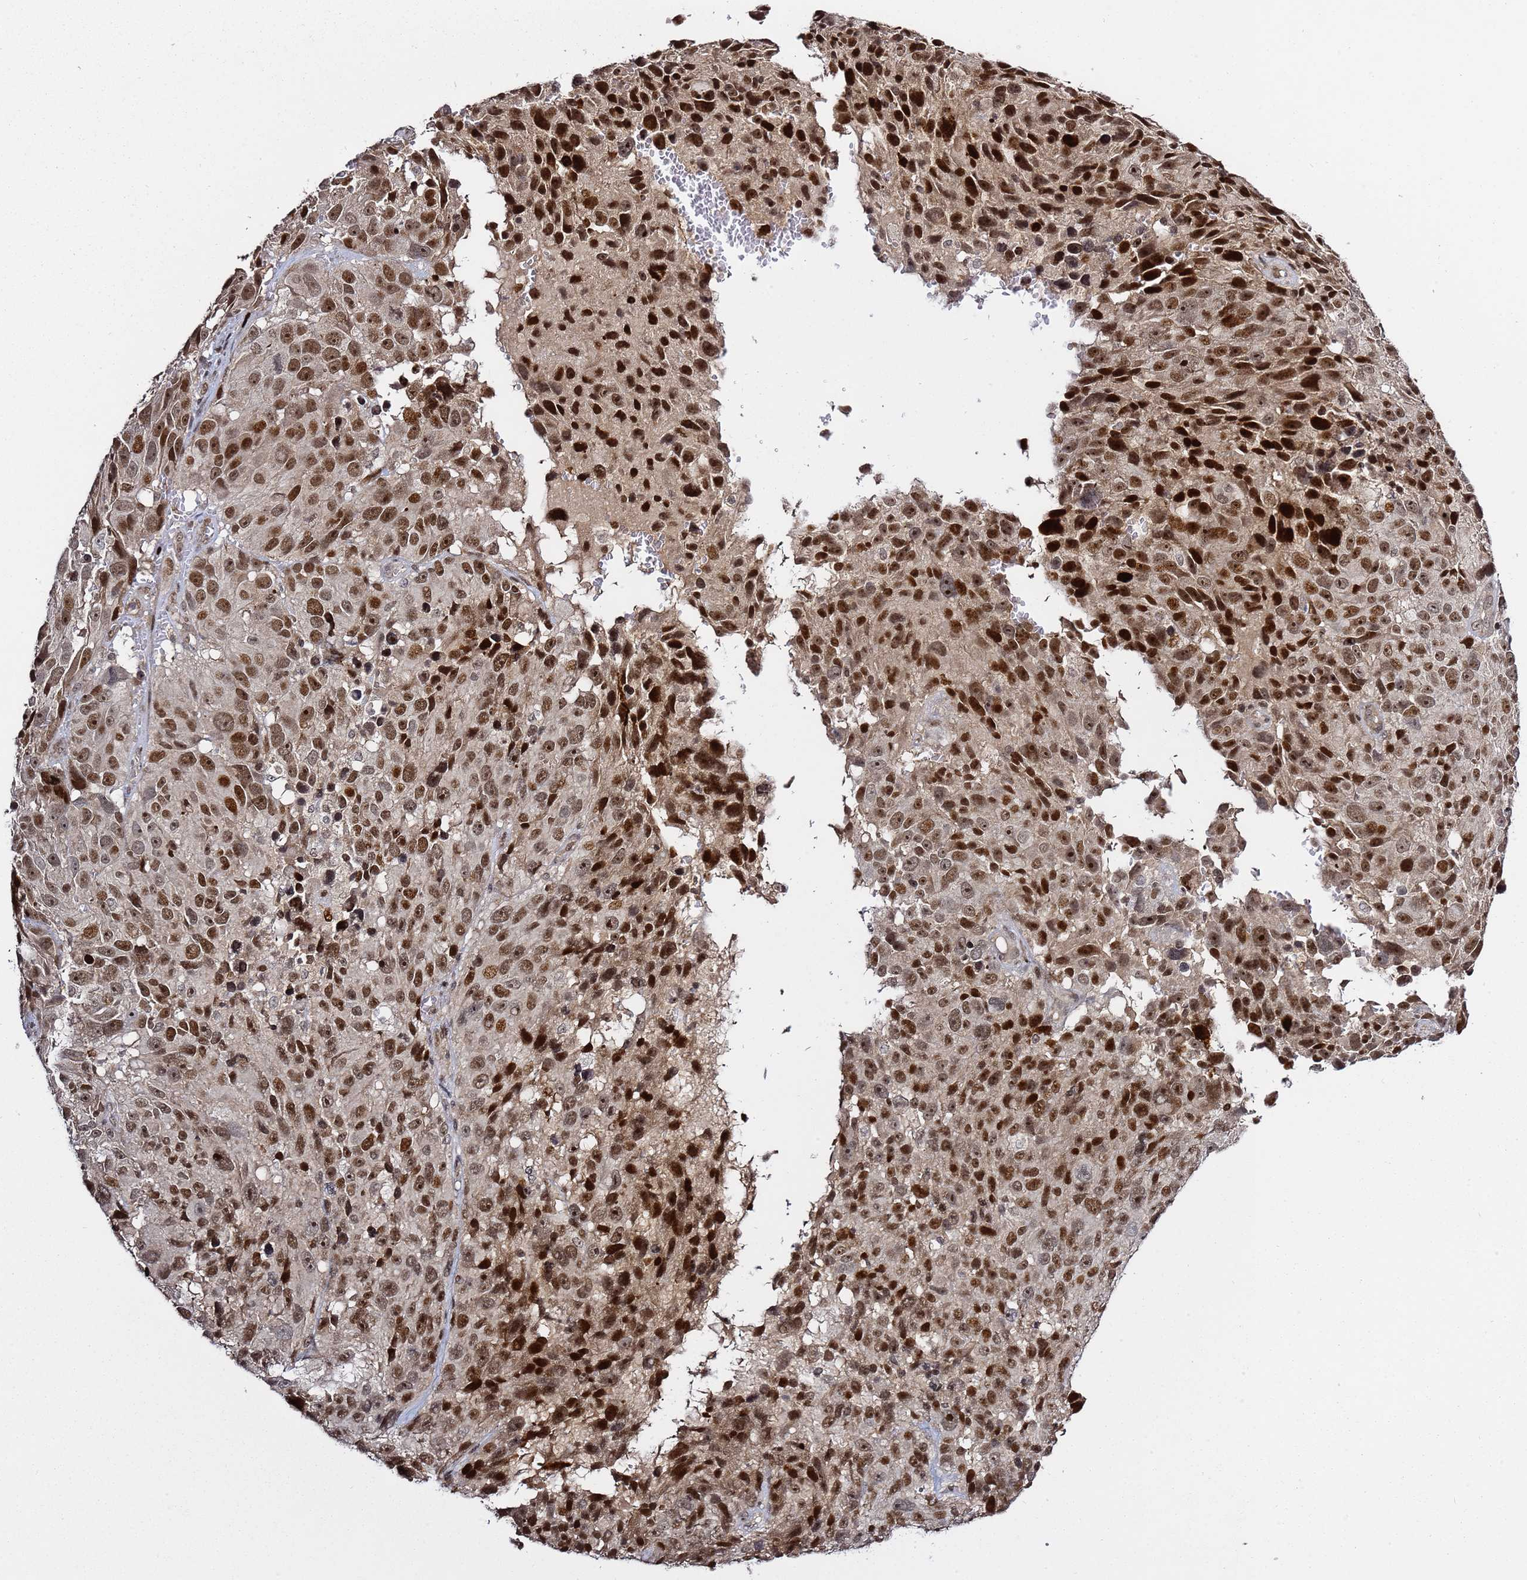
{"staining": {"intensity": "strong", "quantity": ">75%", "location": "nuclear"}, "tissue": "melanoma", "cell_type": "Tumor cells", "image_type": "cancer", "snomed": [{"axis": "morphology", "description": "Malignant melanoma, NOS"}, {"axis": "topography", "description": "Skin"}], "caption": "Protein expression analysis of malignant melanoma displays strong nuclear positivity in about >75% of tumor cells.", "gene": "RCOR2", "patient": {"sex": "male", "age": 84}}